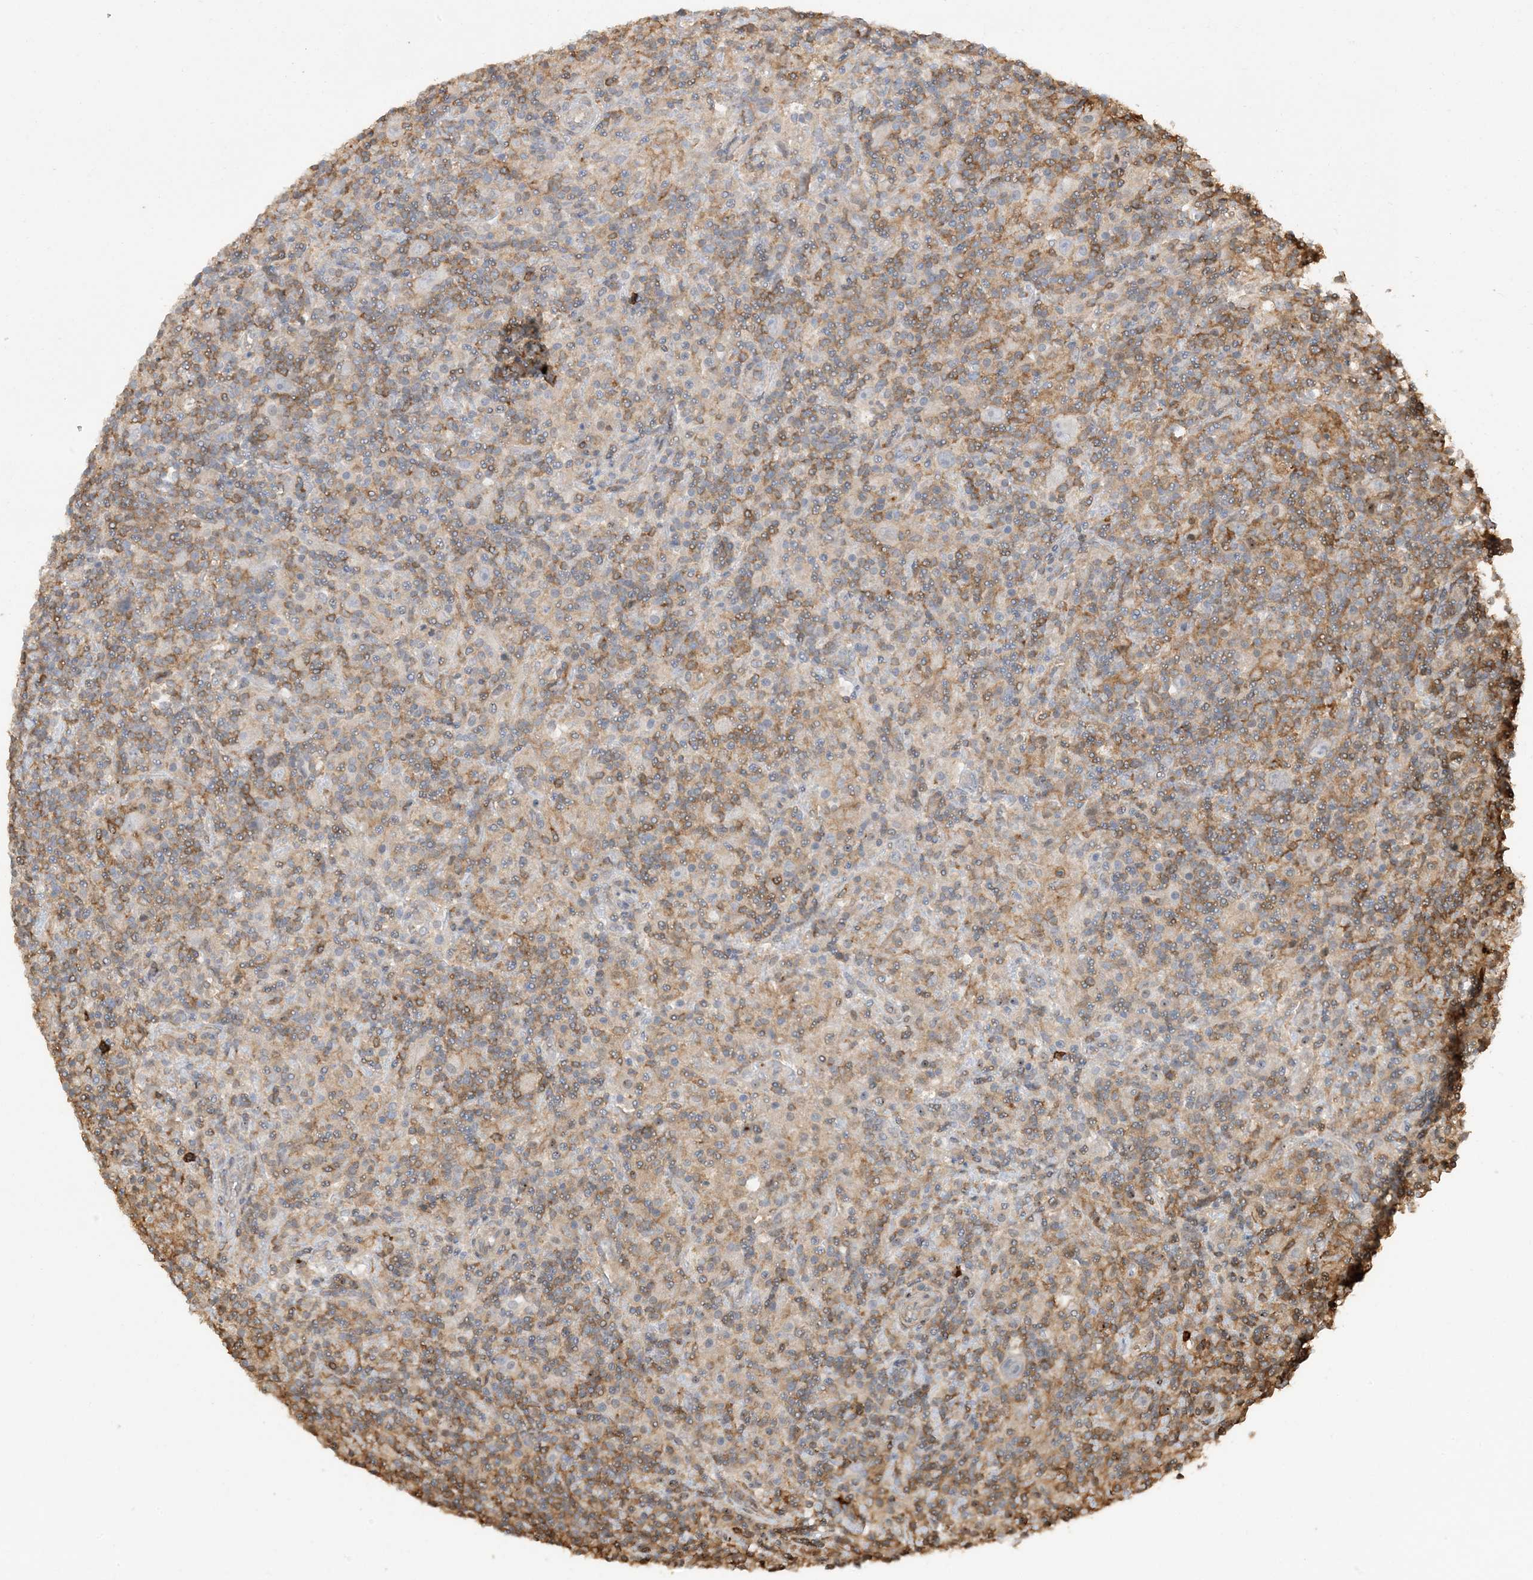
{"staining": {"intensity": "negative", "quantity": "none", "location": "none"}, "tissue": "lymphoma", "cell_type": "Tumor cells", "image_type": "cancer", "snomed": [{"axis": "morphology", "description": "Hodgkin's disease, NOS"}, {"axis": "topography", "description": "Lymph node"}], "caption": "IHC of human lymphoma demonstrates no staining in tumor cells.", "gene": "PHACTR2", "patient": {"sex": "male", "age": 70}}